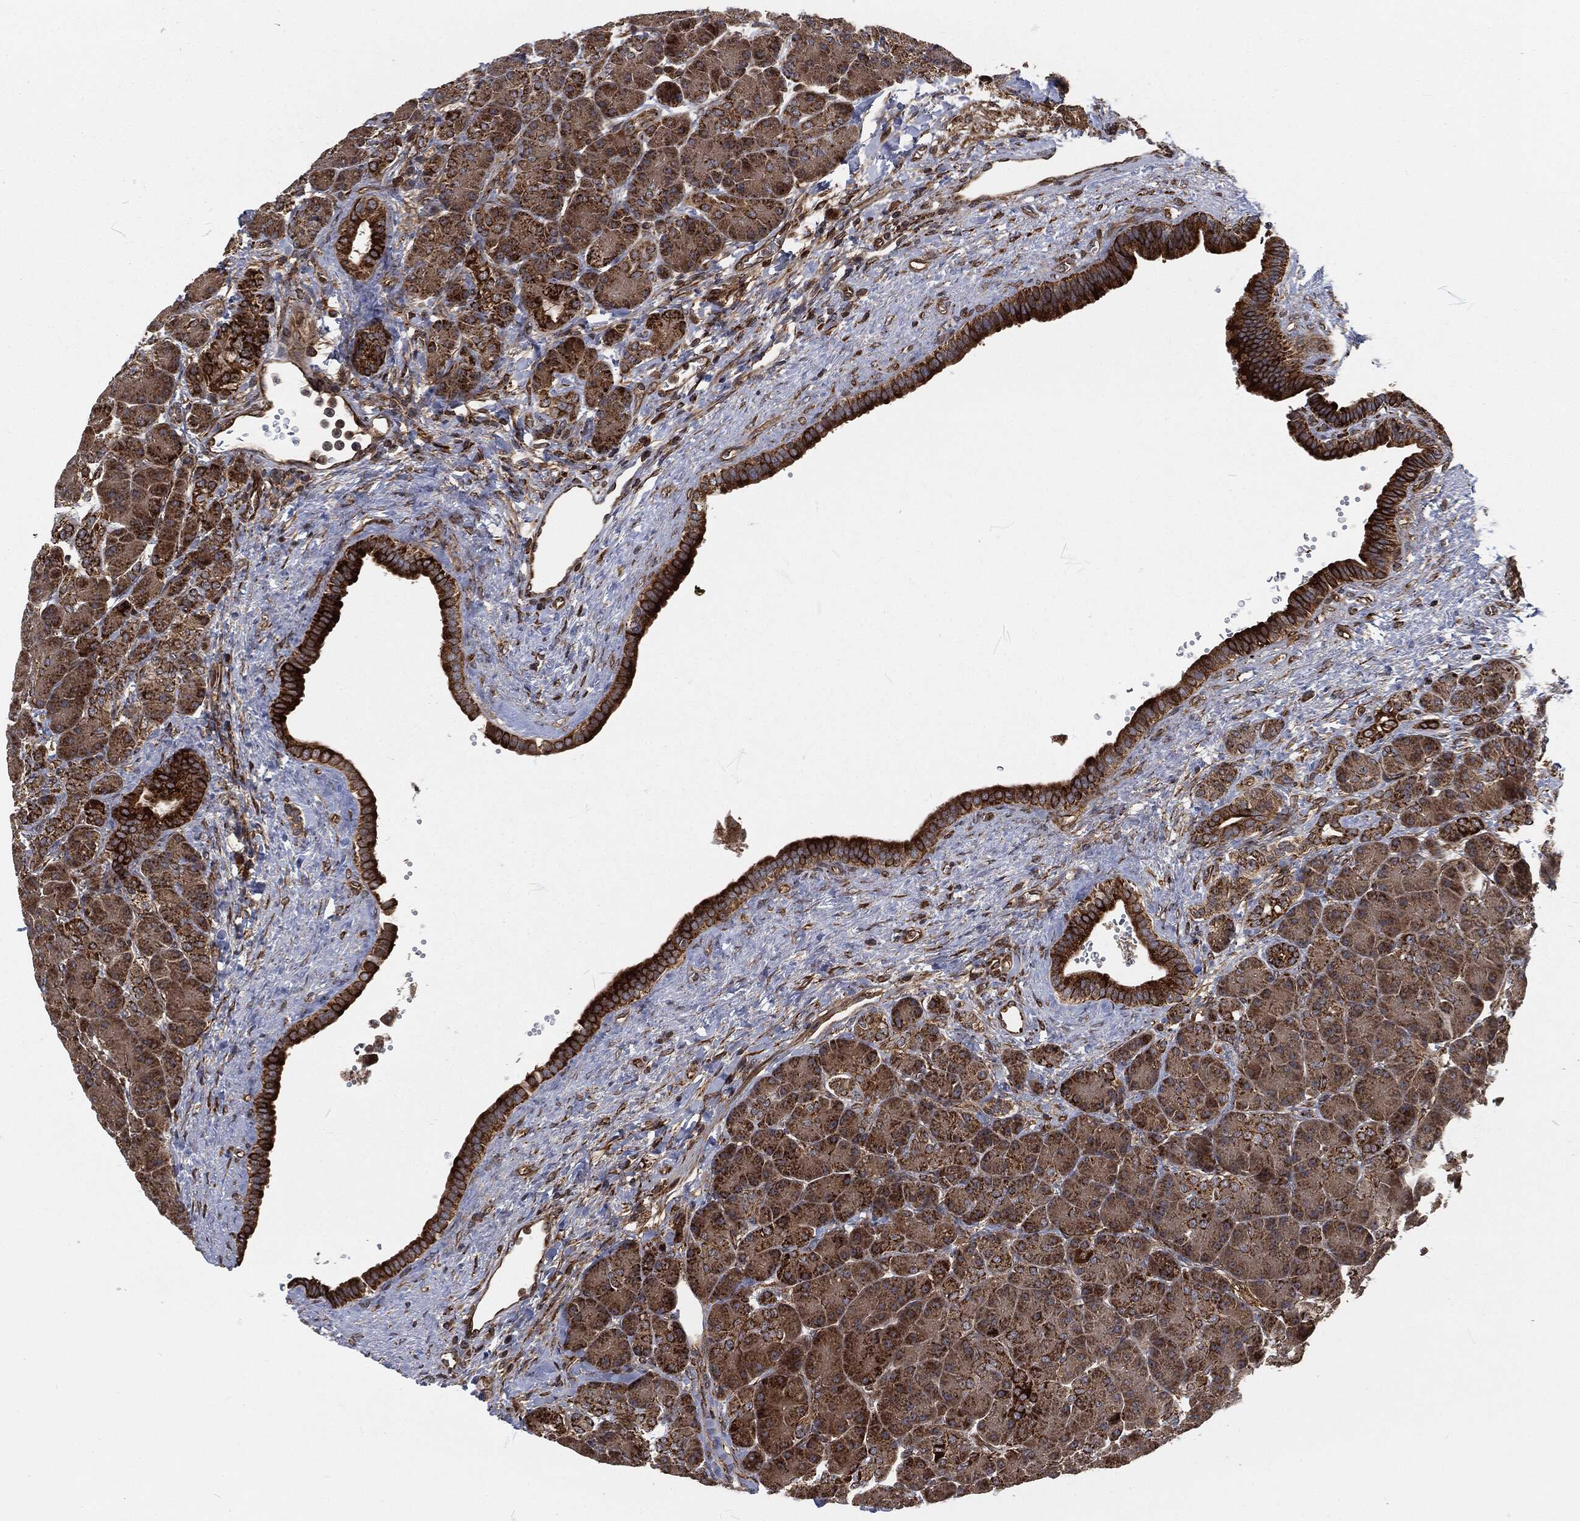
{"staining": {"intensity": "strong", "quantity": ">75%", "location": "cytoplasmic/membranous"}, "tissue": "pancreas", "cell_type": "Exocrine glandular cells", "image_type": "normal", "snomed": [{"axis": "morphology", "description": "Normal tissue, NOS"}, {"axis": "topography", "description": "Pancreas"}], "caption": "Brown immunohistochemical staining in benign pancreas displays strong cytoplasmic/membranous positivity in about >75% of exocrine glandular cells.", "gene": "RFTN1", "patient": {"sex": "female", "age": 63}}